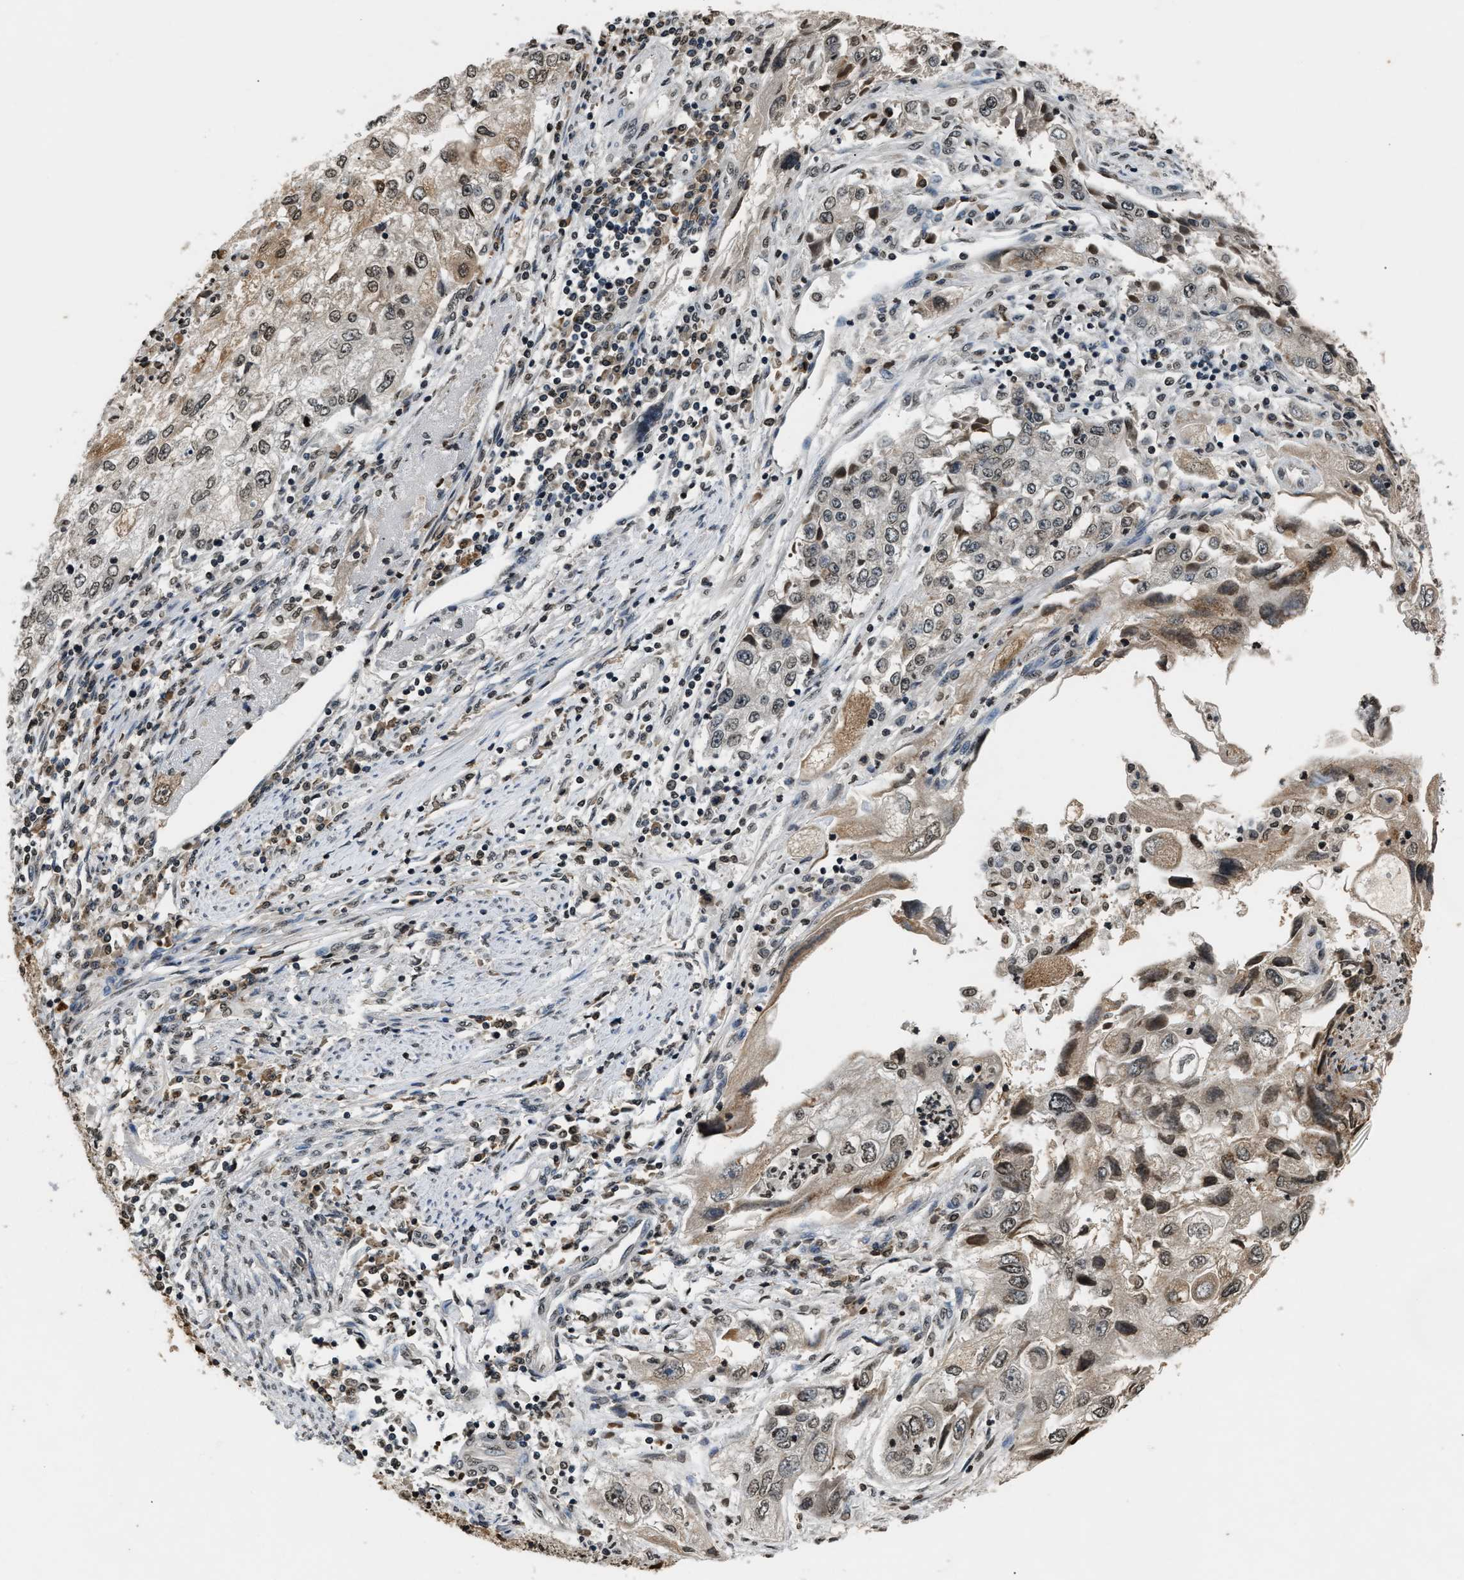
{"staining": {"intensity": "weak", "quantity": ">75%", "location": "cytoplasmic/membranous,nuclear"}, "tissue": "endometrial cancer", "cell_type": "Tumor cells", "image_type": "cancer", "snomed": [{"axis": "morphology", "description": "Adenocarcinoma, NOS"}, {"axis": "topography", "description": "Endometrium"}], "caption": "A brown stain labels weak cytoplasmic/membranous and nuclear positivity of a protein in endometrial cancer tumor cells.", "gene": "DNASE1L3", "patient": {"sex": "female", "age": 49}}